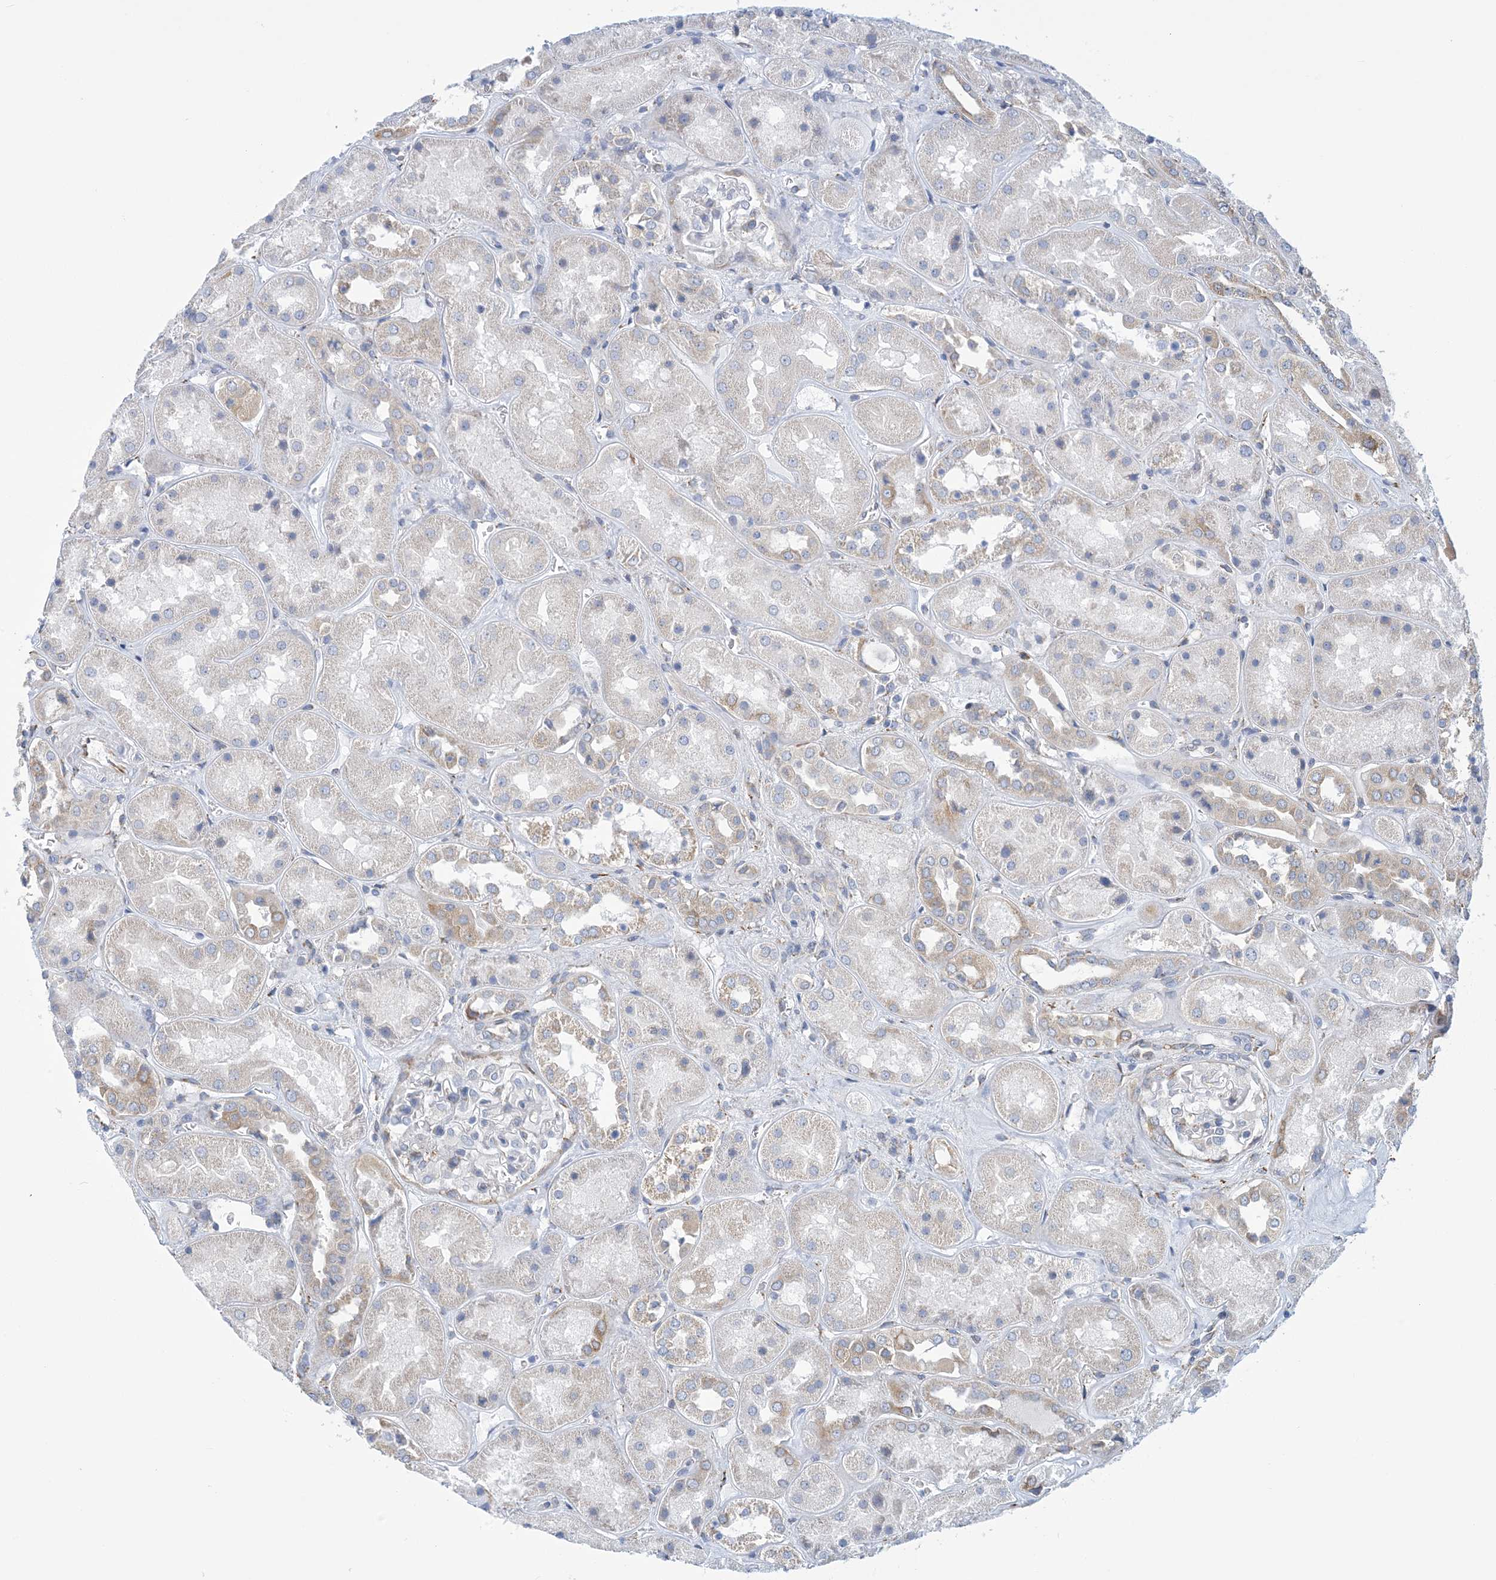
{"staining": {"intensity": "negative", "quantity": "none", "location": "none"}, "tissue": "kidney", "cell_type": "Cells in glomeruli", "image_type": "normal", "snomed": [{"axis": "morphology", "description": "Normal tissue, NOS"}, {"axis": "topography", "description": "Kidney"}], "caption": "Immunohistochemistry micrograph of unremarkable kidney: human kidney stained with DAB (3,3'-diaminobenzidine) displays no significant protein expression in cells in glomeruli. (Brightfield microscopy of DAB immunohistochemistry (IHC) at high magnification).", "gene": "CCDC14", "patient": {"sex": "male", "age": 70}}